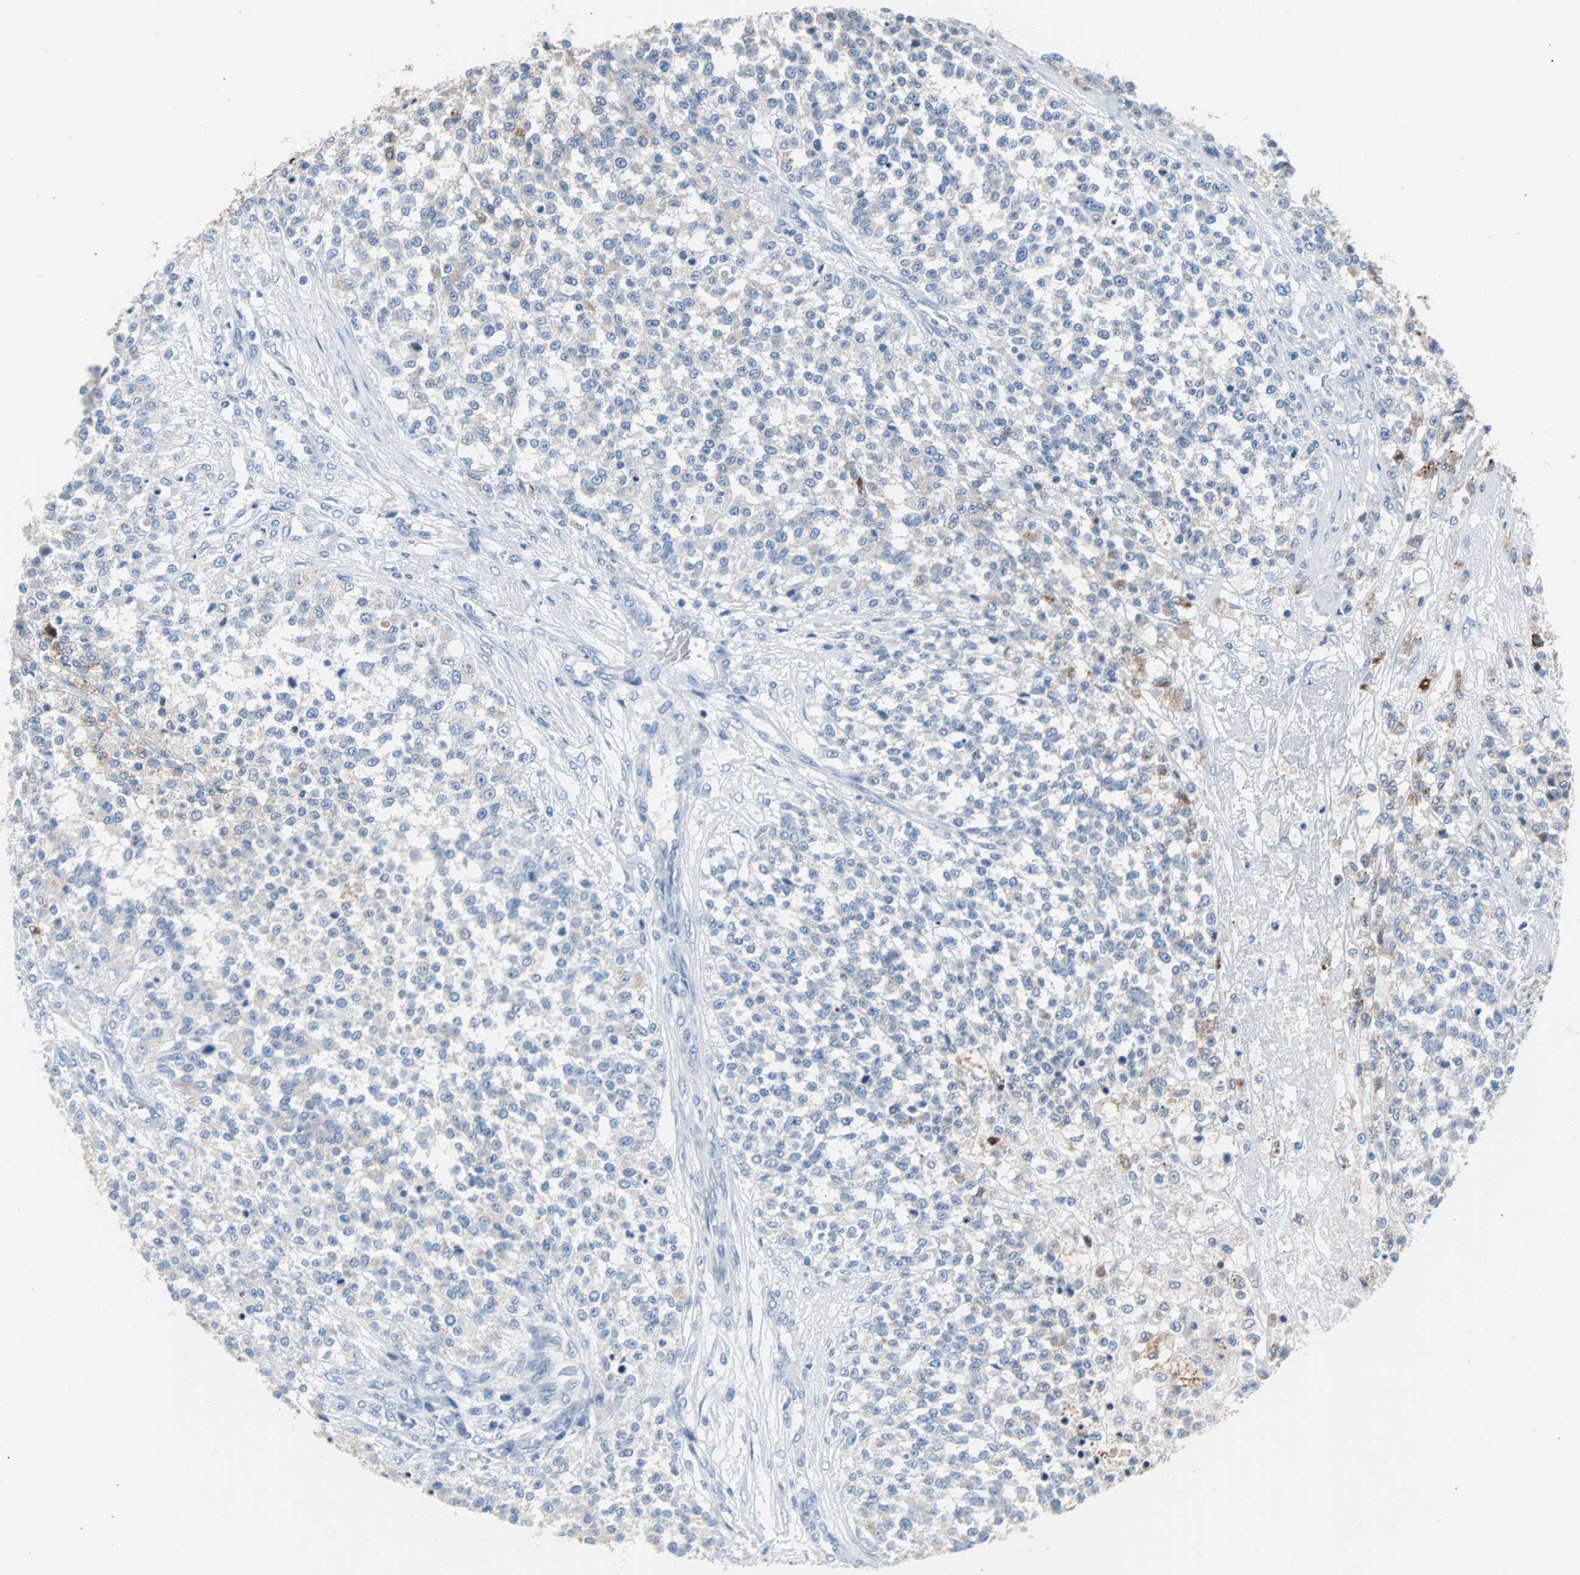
{"staining": {"intensity": "weak", "quantity": "25%-75%", "location": "cytoplasmic/membranous"}, "tissue": "testis cancer", "cell_type": "Tumor cells", "image_type": "cancer", "snomed": [{"axis": "morphology", "description": "Seminoma, NOS"}, {"axis": "topography", "description": "Testis"}], "caption": "Approximately 25%-75% of tumor cells in testis cancer (seminoma) display weak cytoplasmic/membranous protein positivity as visualized by brown immunohistochemical staining.", "gene": "KRT7", "patient": {"sex": "male", "age": 59}}